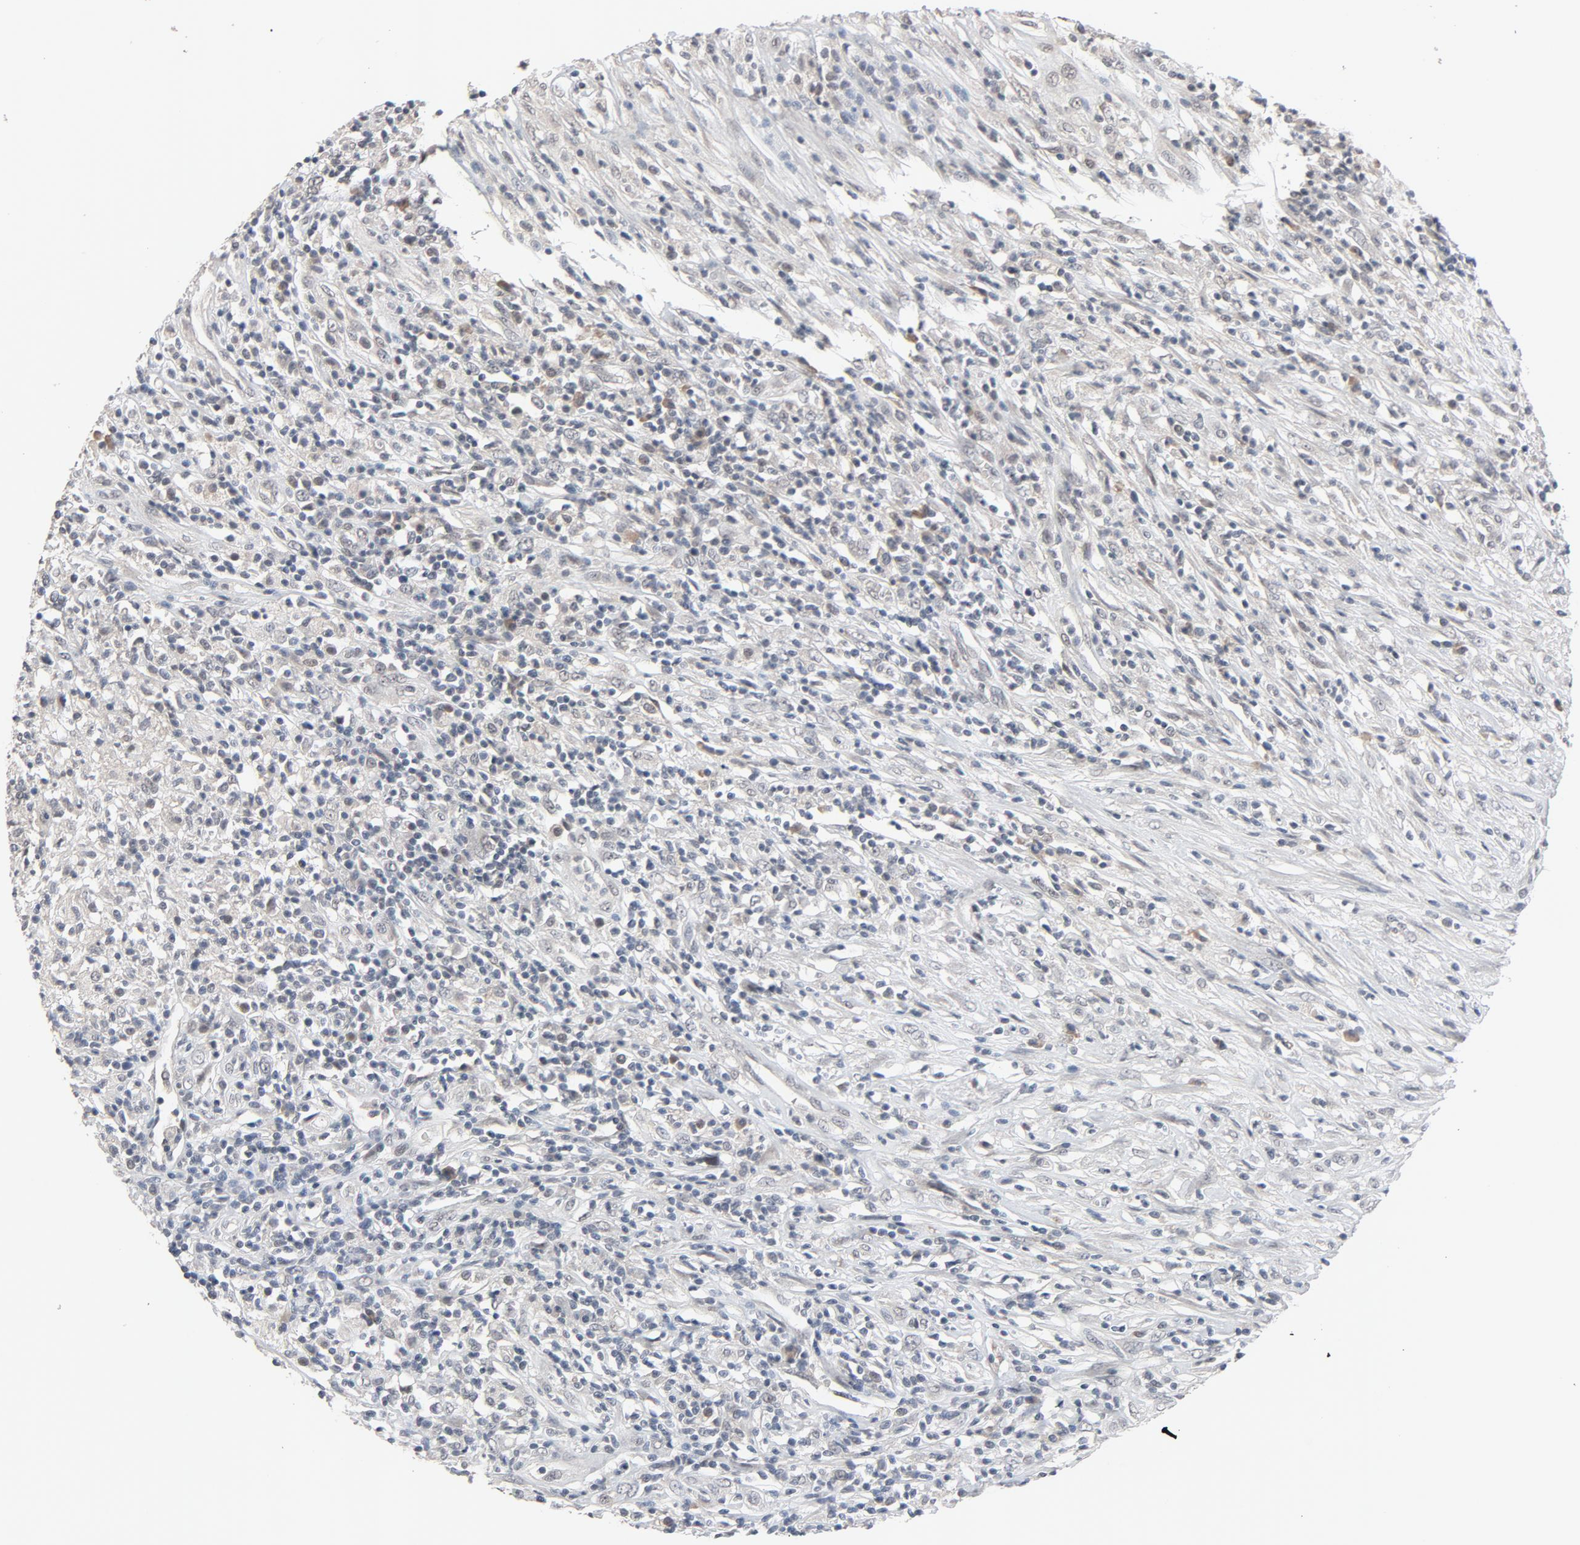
{"staining": {"intensity": "negative", "quantity": "none", "location": "none"}, "tissue": "lymphoma", "cell_type": "Tumor cells", "image_type": "cancer", "snomed": [{"axis": "morphology", "description": "Malignant lymphoma, non-Hodgkin's type, High grade"}, {"axis": "topography", "description": "Lymph node"}], "caption": "The immunohistochemistry image has no significant positivity in tumor cells of lymphoma tissue.", "gene": "MT3", "patient": {"sex": "female", "age": 84}}